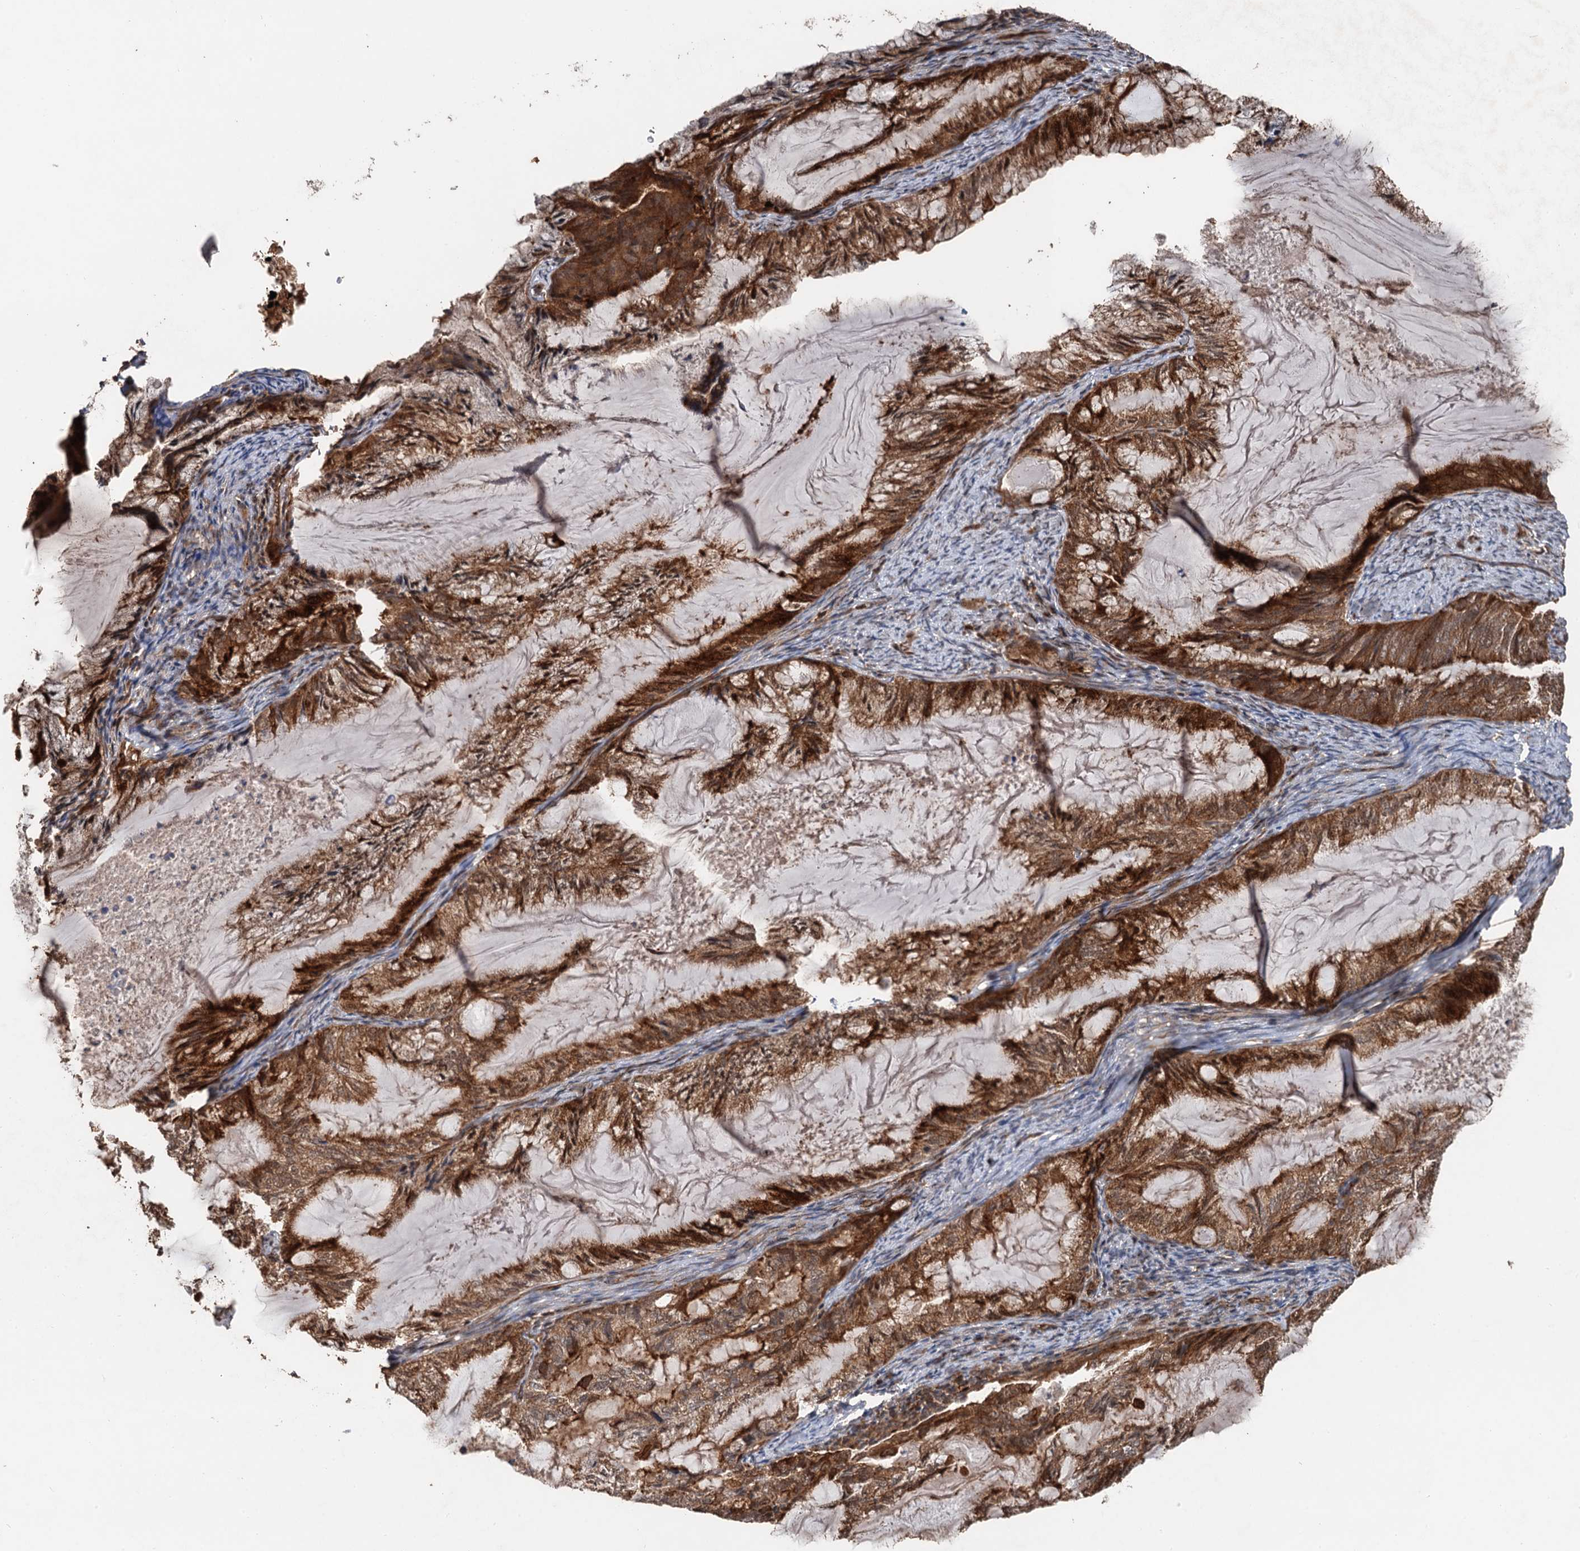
{"staining": {"intensity": "strong", "quantity": ">75%", "location": "cytoplasmic/membranous"}, "tissue": "endometrial cancer", "cell_type": "Tumor cells", "image_type": "cancer", "snomed": [{"axis": "morphology", "description": "Adenocarcinoma, NOS"}, {"axis": "topography", "description": "Endometrium"}], "caption": "High-magnification brightfield microscopy of endometrial cancer stained with DAB (3,3'-diaminobenzidine) (brown) and counterstained with hematoxylin (blue). tumor cells exhibit strong cytoplasmic/membranous positivity is appreciated in approximately>75% of cells. (brown staining indicates protein expression, while blue staining denotes nuclei).", "gene": "DEXI", "patient": {"sex": "female", "age": 86}}